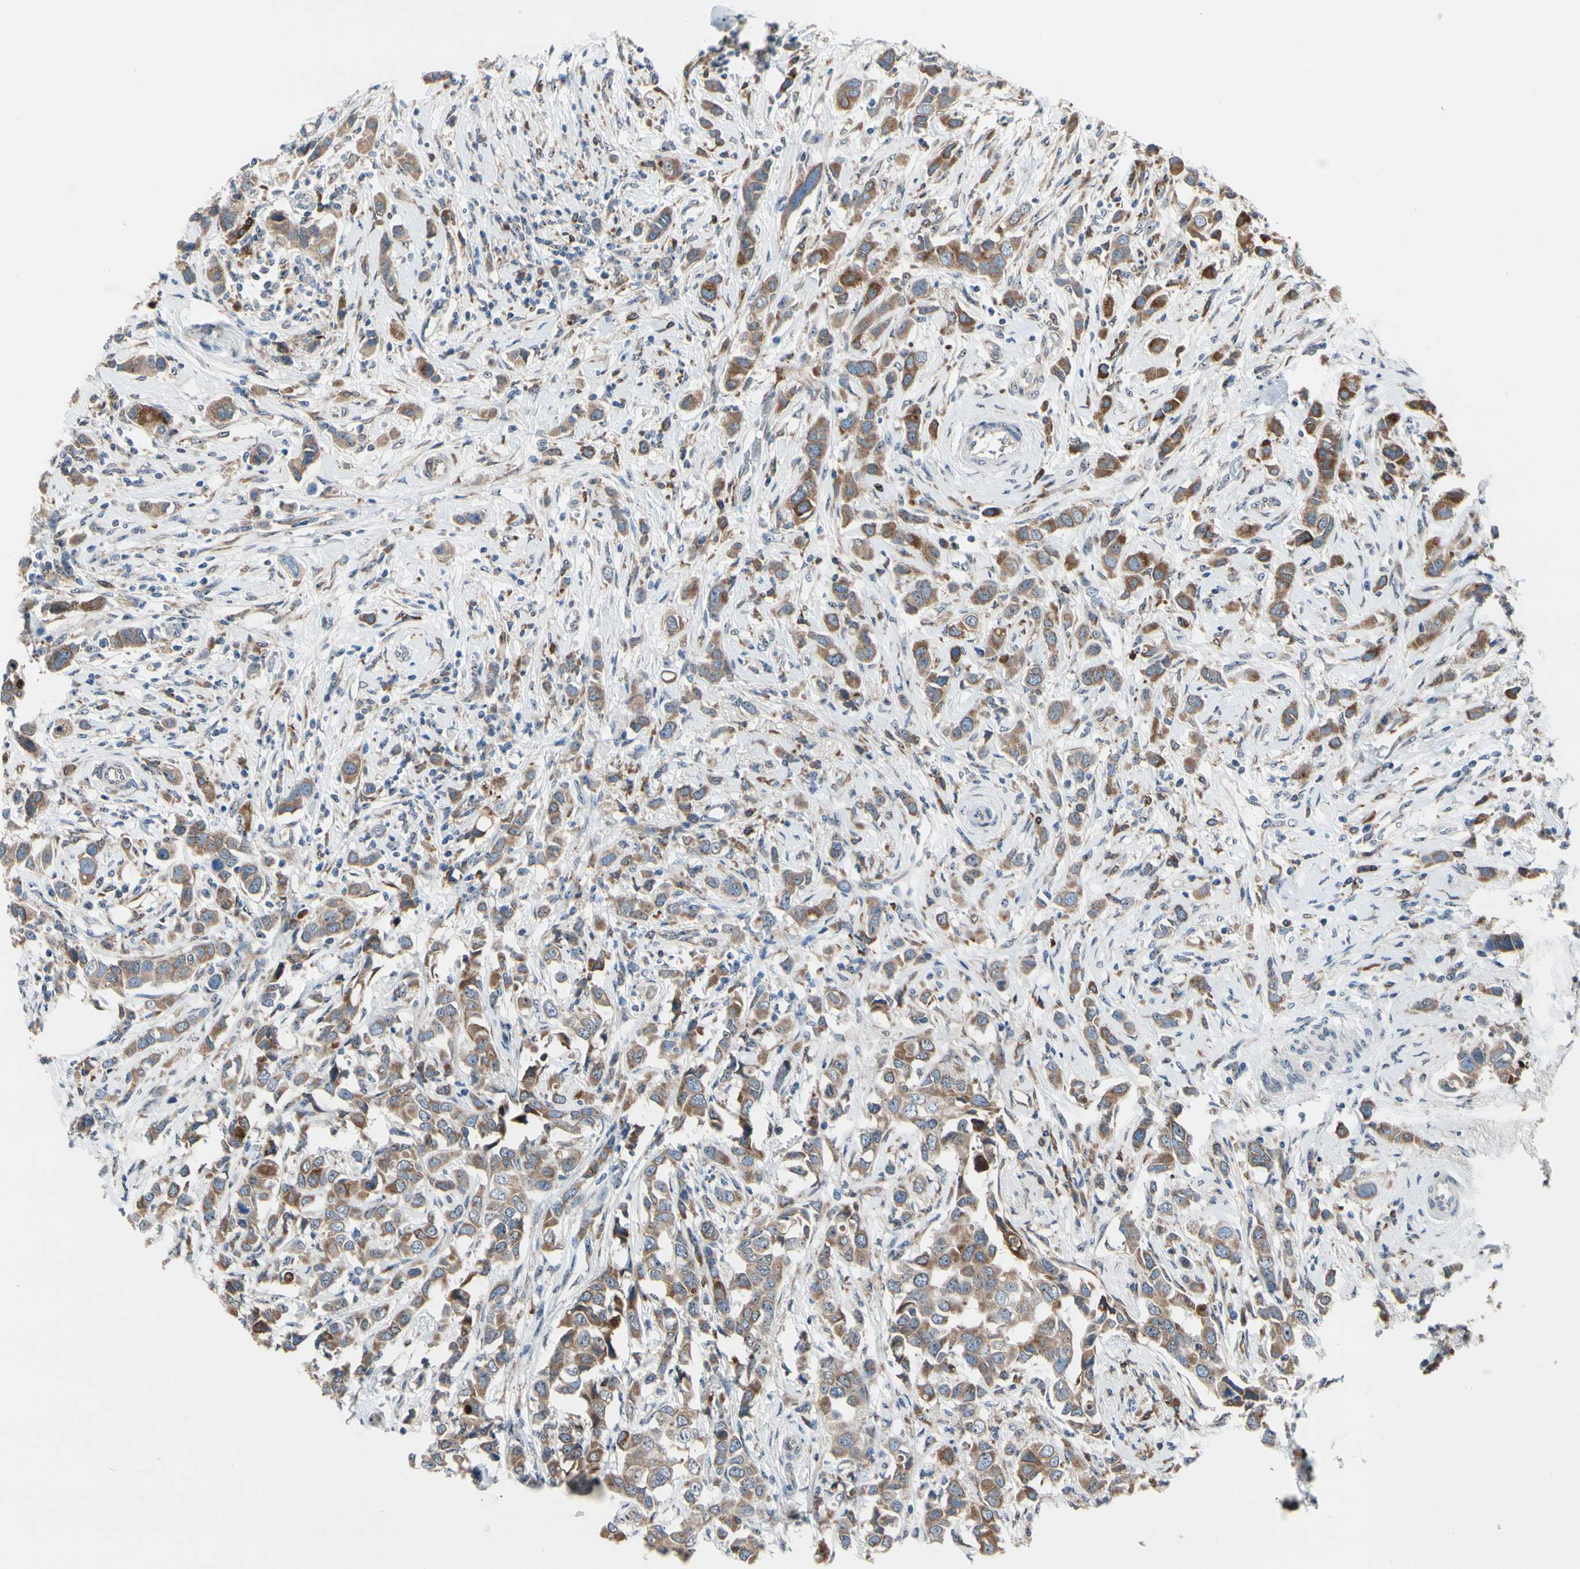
{"staining": {"intensity": "moderate", "quantity": ">75%", "location": "cytoplasmic/membranous"}, "tissue": "breast cancer", "cell_type": "Tumor cells", "image_type": "cancer", "snomed": [{"axis": "morphology", "description": "Normal tissue, NOS"}, {"axis": "morphology", "description": "Duct carcinoma"}, {"axis": "topography", "description": "Breast"}], "caption": "Breast cancer stained for a protein (brown) reveals moderate cytoplasmic/membranous positive expression in about >75% of tumor cells.", "gene": "TMED7", "patient": {"sex": "female", "age": 50}}